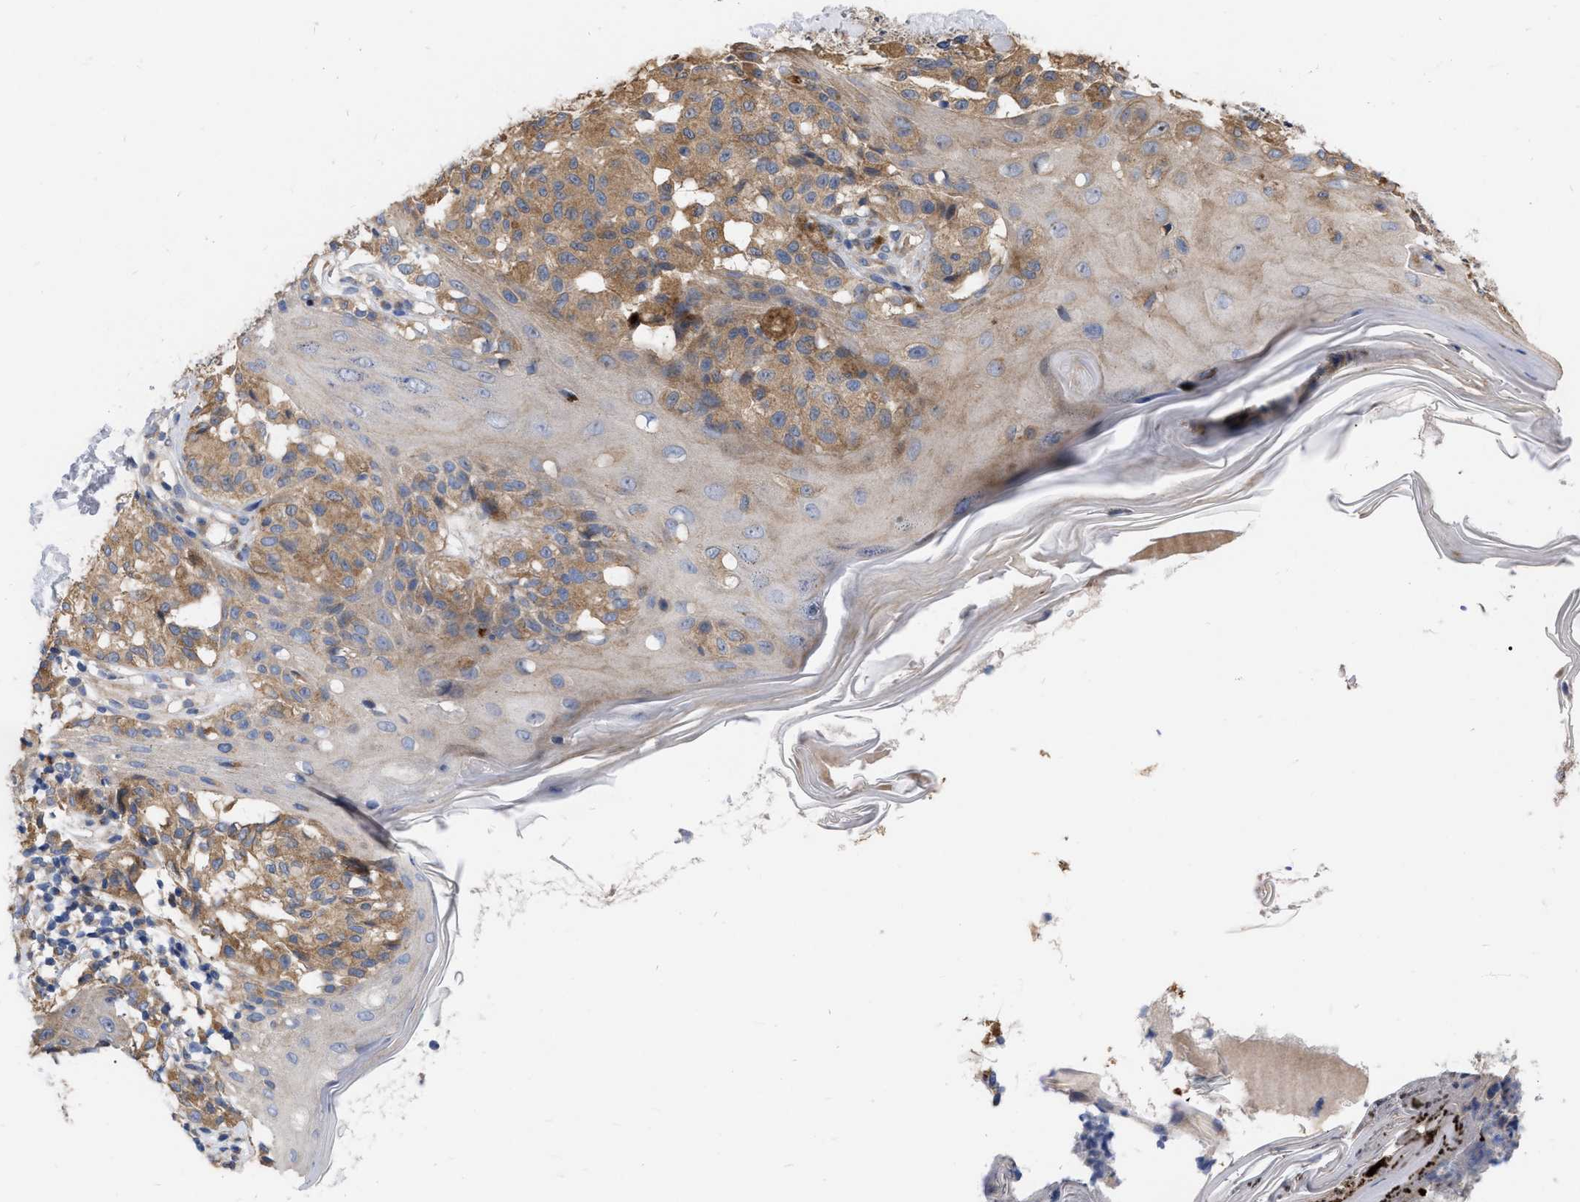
{"staining": {"intensity": "moderate", "quantity": ">75%", "location": "cytoplasmic/membranous"}, "tissue": "melanoma", "cell_type": "Tumor cells", "image_type": "cancer", "snomed": [{"axis": "morphology", "description": "Malignant melanoma, NOS"}, {"axis": "topography", "description": "Skin"}], "caption": "A micrograph showing moderate cytoplasmic/membranous staining in approximately >75% of tumor cells in melanoma, as visualized by brown immunohistochemical staining.", "gene": "MLST8", "patient": {"sex": "female", "age": 46}}